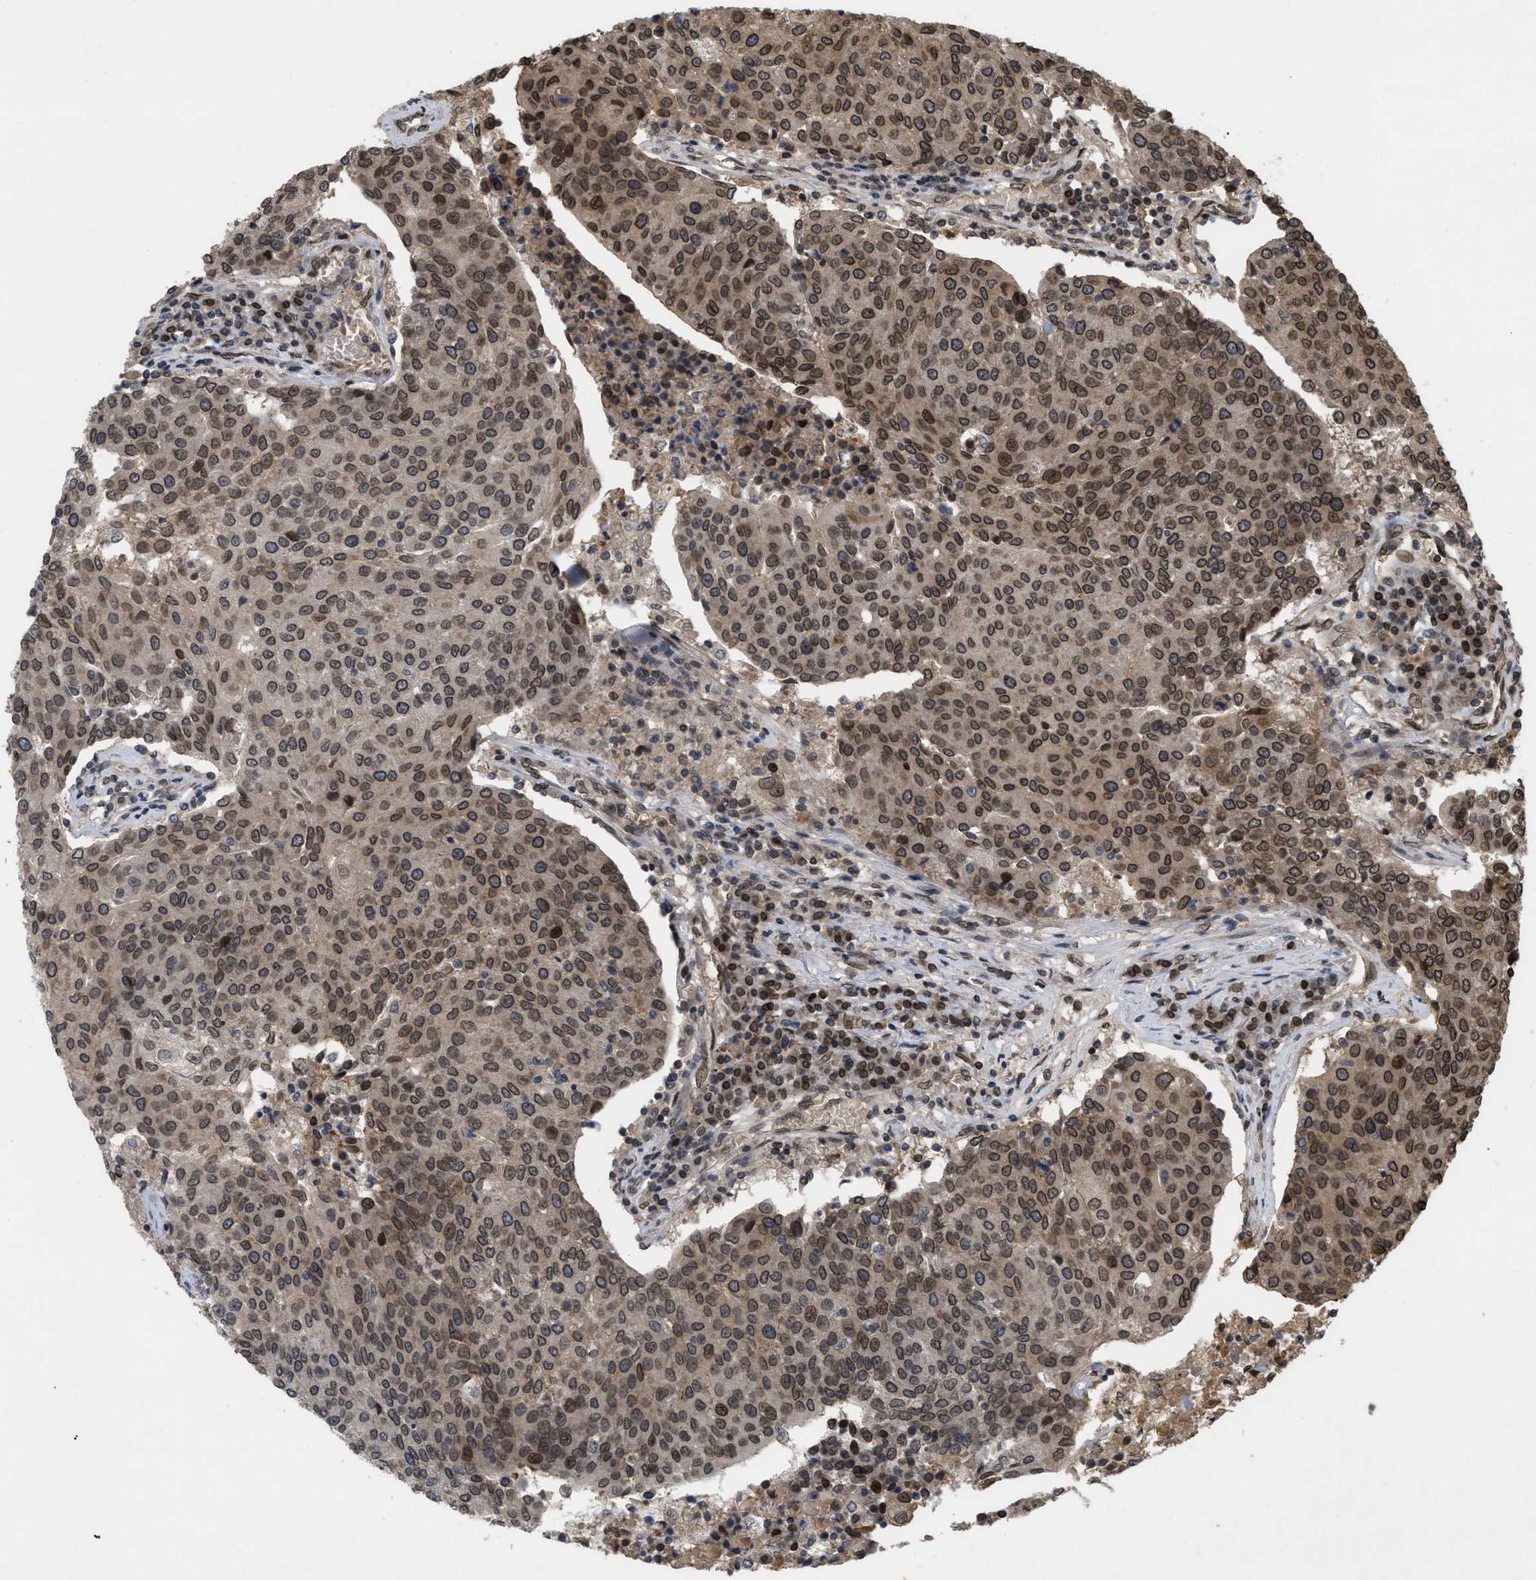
{"staining": {"intensity": "strong", "quantity": ">75%", "location": "cytoplasmic/membranous,nuclear"}, "tissue": "urothelial cancer", "cell_type": "Tumor cells", "image_type": "cancer", "snomed": [{"axis": "morphology", "description": "Urothelial carcinoma, High grade"}, {"axis": "topography", "description": "Urinary bladder"}], "caption": "A histopathology image of human urothelial cancer stained for a protein demonstrates strong cytoplasmic/membranous and nuclear brown staining in tumor cells.", "gene": "CRY1", "patient": {"sex": "female", "age": 85}}